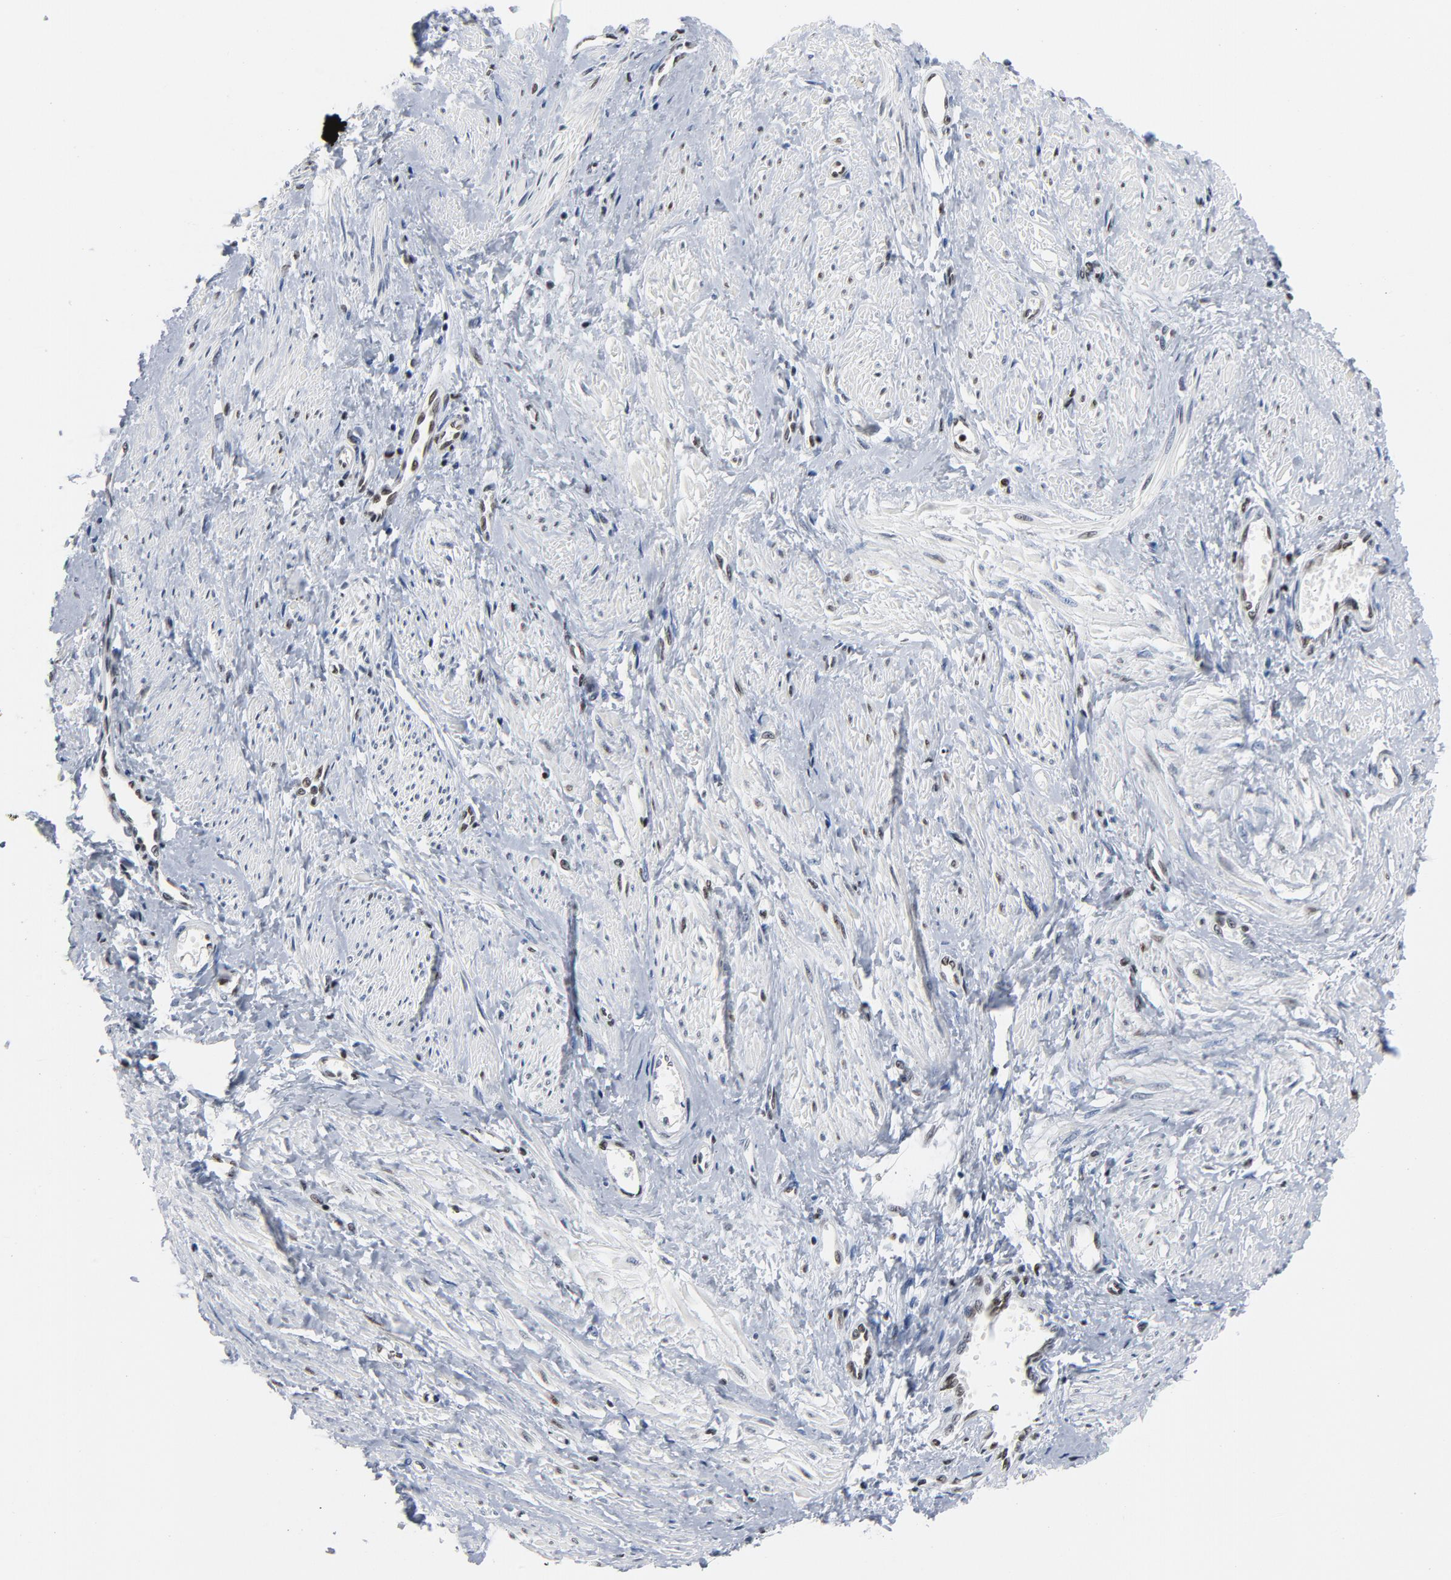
{"staining": {"intensity": "moderate", "quantity": ">75%", "location": "nuclear"}, "tissue": "smooth muscle", "cell_type": "Smooth muscle cells", "image_type": "normal", "snomed": [{"axis": "morphology", "description": "Normal tissue, NOS"}, {"axis": "topography", "description": "Smooth muscle"}, {"axis": "topography", "description": "Uterus"}], "caption": "Normal smooth muscle demonstrates moderate nuclear expression in about >75% of smooth muscle cells.", "gene": "CSTF2", "patient": {"sex": "female", "age": 39}}